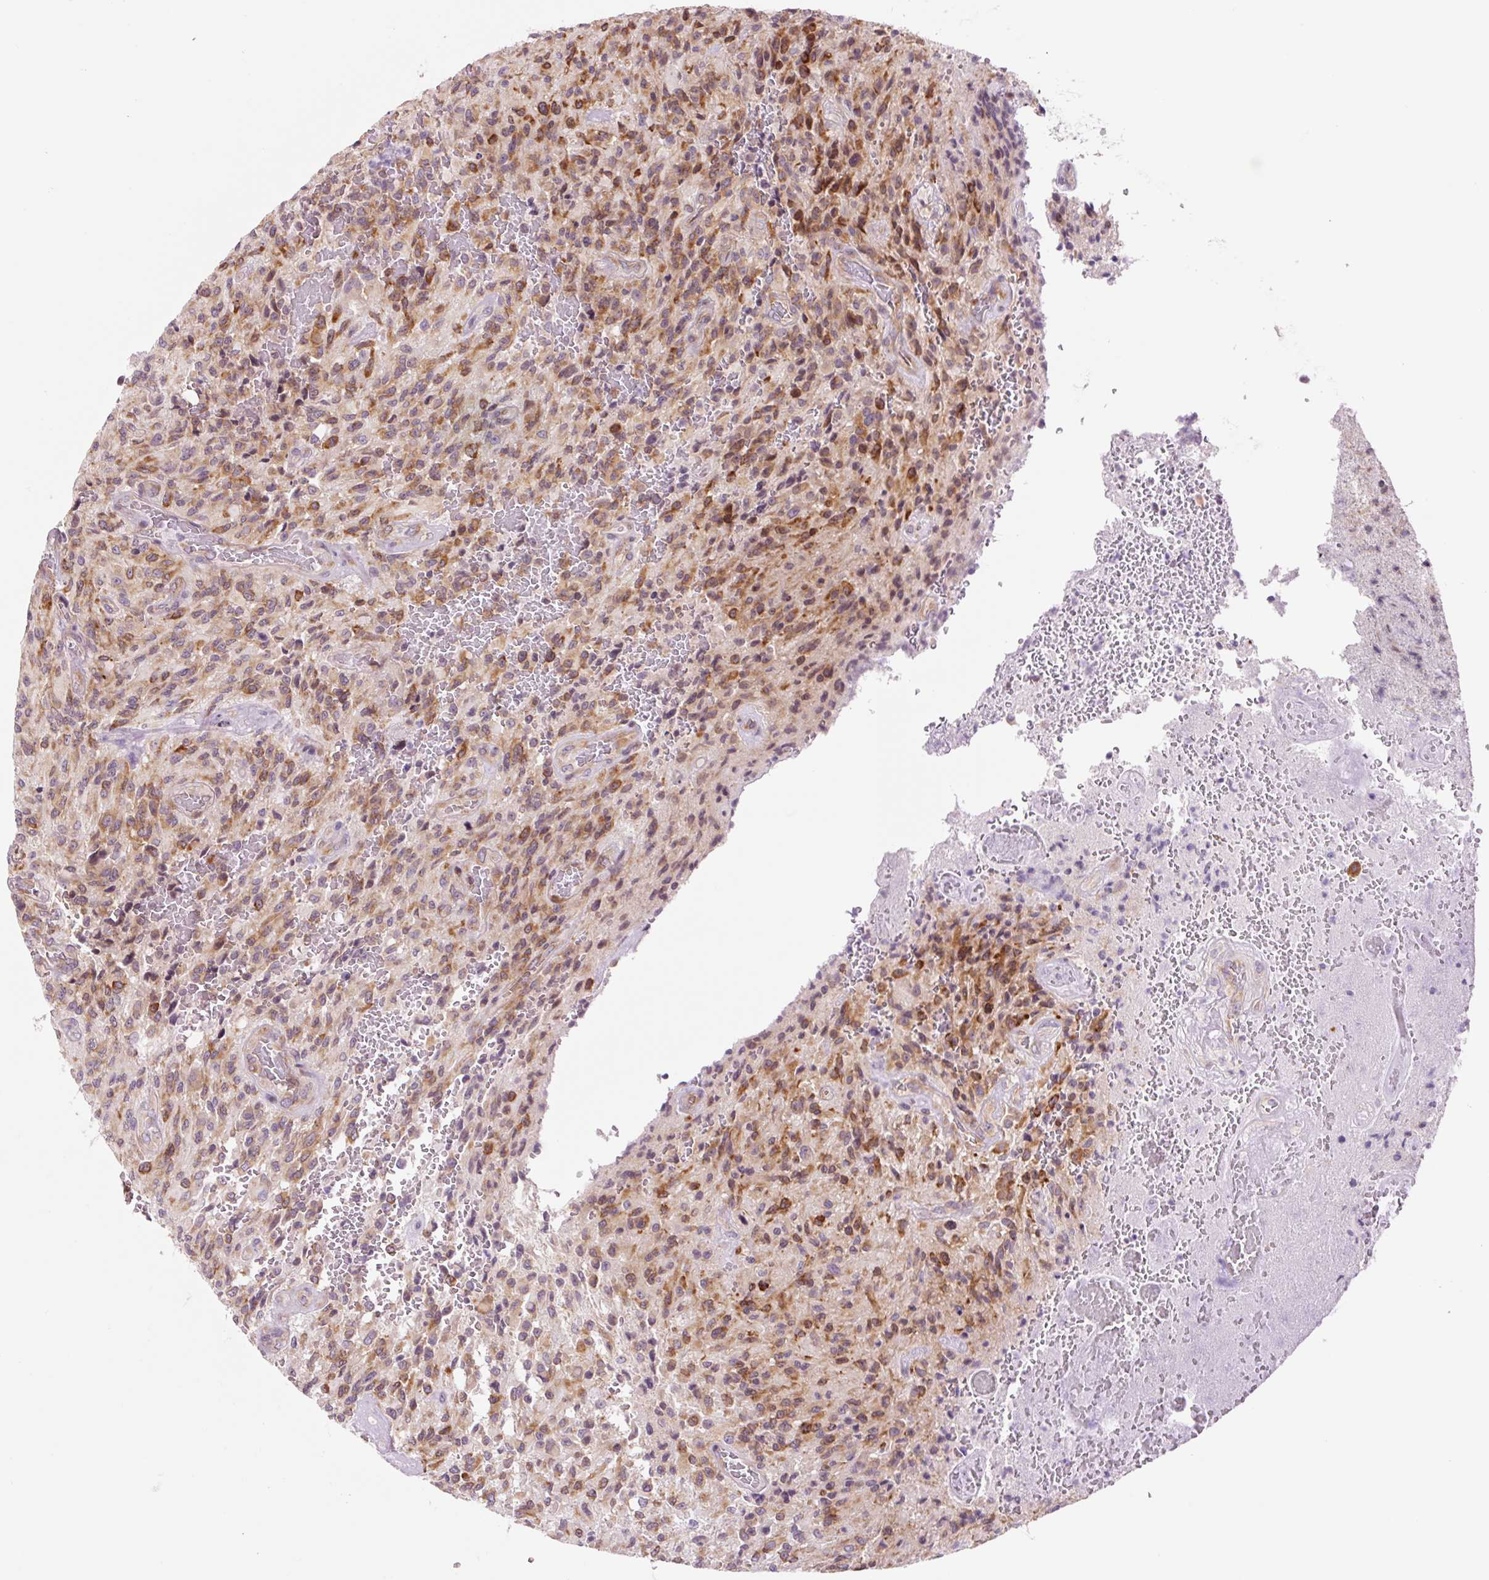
{"staining": {"intensity": "moderate", "quantity": ">75%", "location": "cytoplasmic/membranous"}, "tissue": "glioma", "cell_type": "Tumor cells", "image_type": "cancer", "snomed": [{"axis": "morphology", "description": "Normal tissue, NOS"}, {"axis": "morphology", "description": "Glioma, malignant, High grade"}, {"axis": "topography", "description": "Cerebral cortex"}], "caption": "DAB immunohistochemical staining of malignant glioma (high-grade) demonstrates moderate cytoplasmic/membranous protein positivity in approximately >75% of tumor cells. Using DAB (brown) and hematoxylin (blue) stains, captured at high magnification using brightfield microscopy.", "gene": "RPL41", "patient": {"sex": "male", "age": 56}}